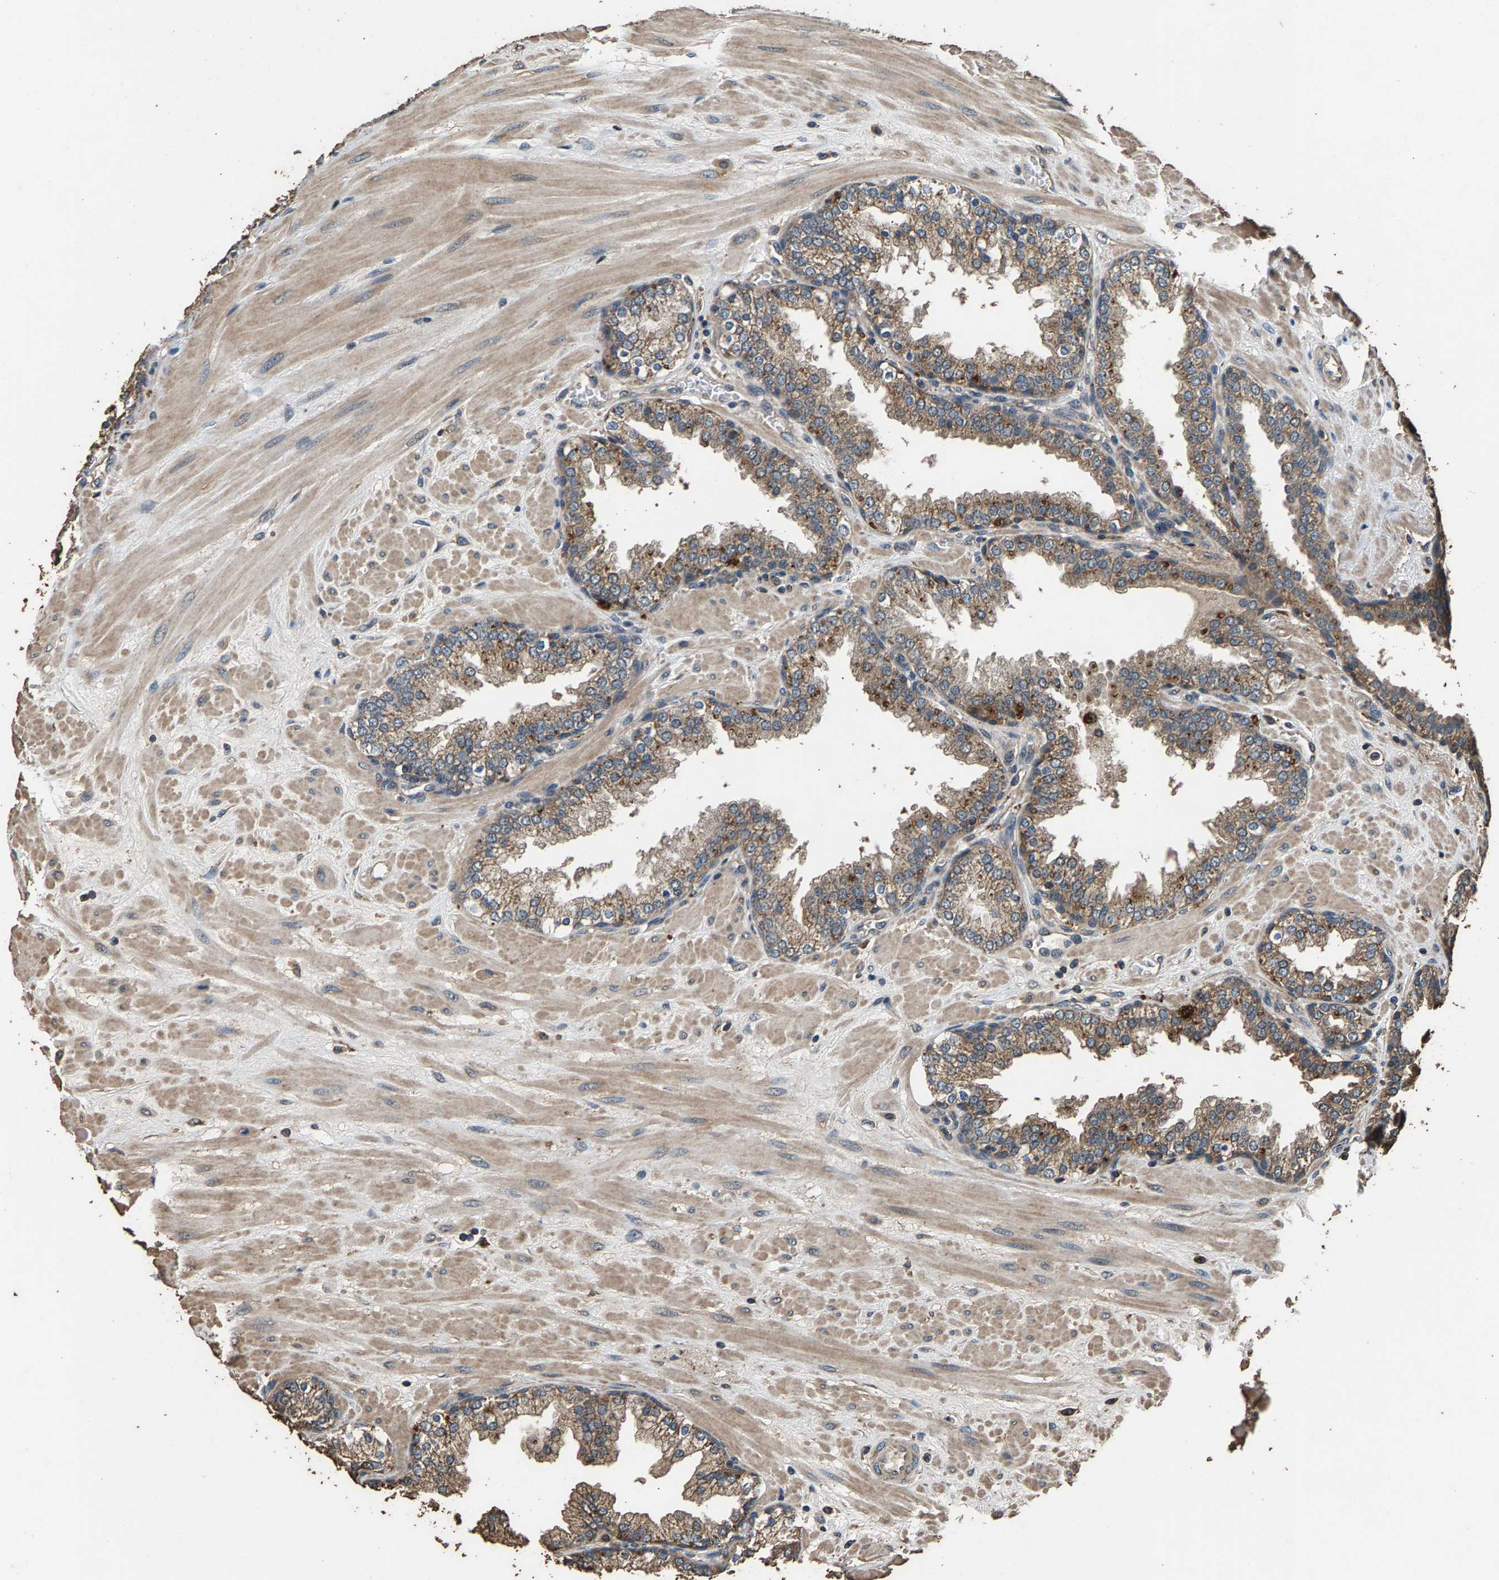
{"staining": {"intensity": "weak", "quantity": ">75%", "location": "cytoplasmic/membranous"}, "tissue": "prostate", "cell_type": "Glandular cells", "image_type": "normal", "snomed": [{"axis": "morphology", "description": "Normal tissue, NOS"}, {"axis": "topography", "description": "Prostate"}], "caption": "An immunohistochemistry histopathology image of benign tissue is shown. Protein staining in brown highlights weak cytoplasmic/membranous positivity in prostate within glandular cells. Immunohistochemistry (ihc) stains the protein in brown and the nuclei are stained blue.", "gene": "MRPL27", "patient": {"sex": "male", "age": 51}}